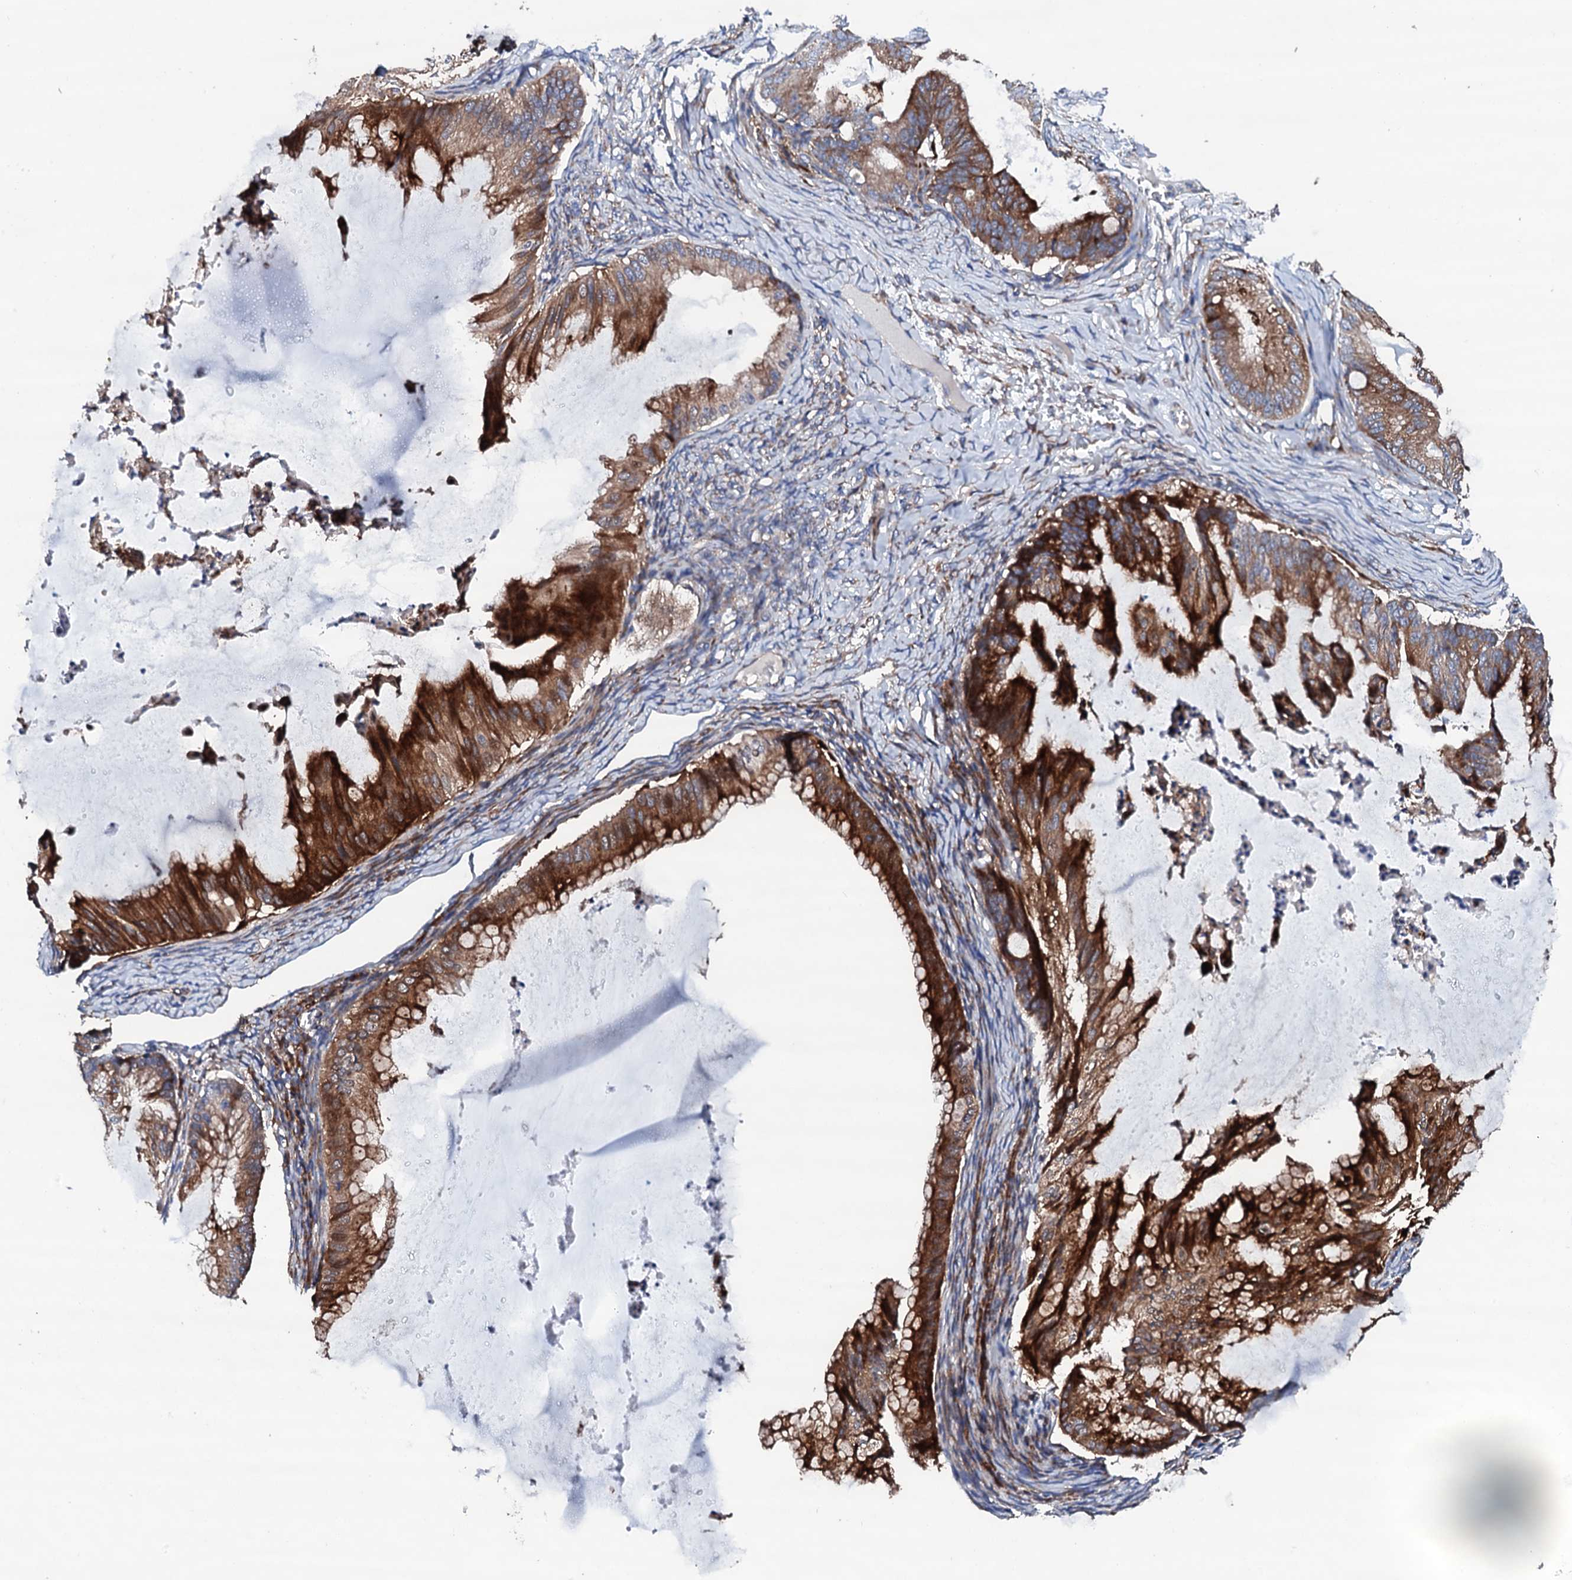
{"staining": {"intensity": "strong", "quantity": ">75%", "location": "cytoplasmic/membranous"}, "tissue": "ovarian cancer", "cell_type": "Tumor cells", "image_type": "cancer", "snomed": [{"axis": "morphology", "description": "Cystadenocarcinoma, mucinous, NOS"}, {"axis": "topography", "description": "Ovary"}], "caption": "Human mucinous cystadenocarcinoma (ovarian) stained for a protein (brown) reveals strong cytoplasmic/membranous positive expression in approximately >75% of tumor cells.", "gene": "LIPT2", "patient": {"sex": "female", "age": 71}}